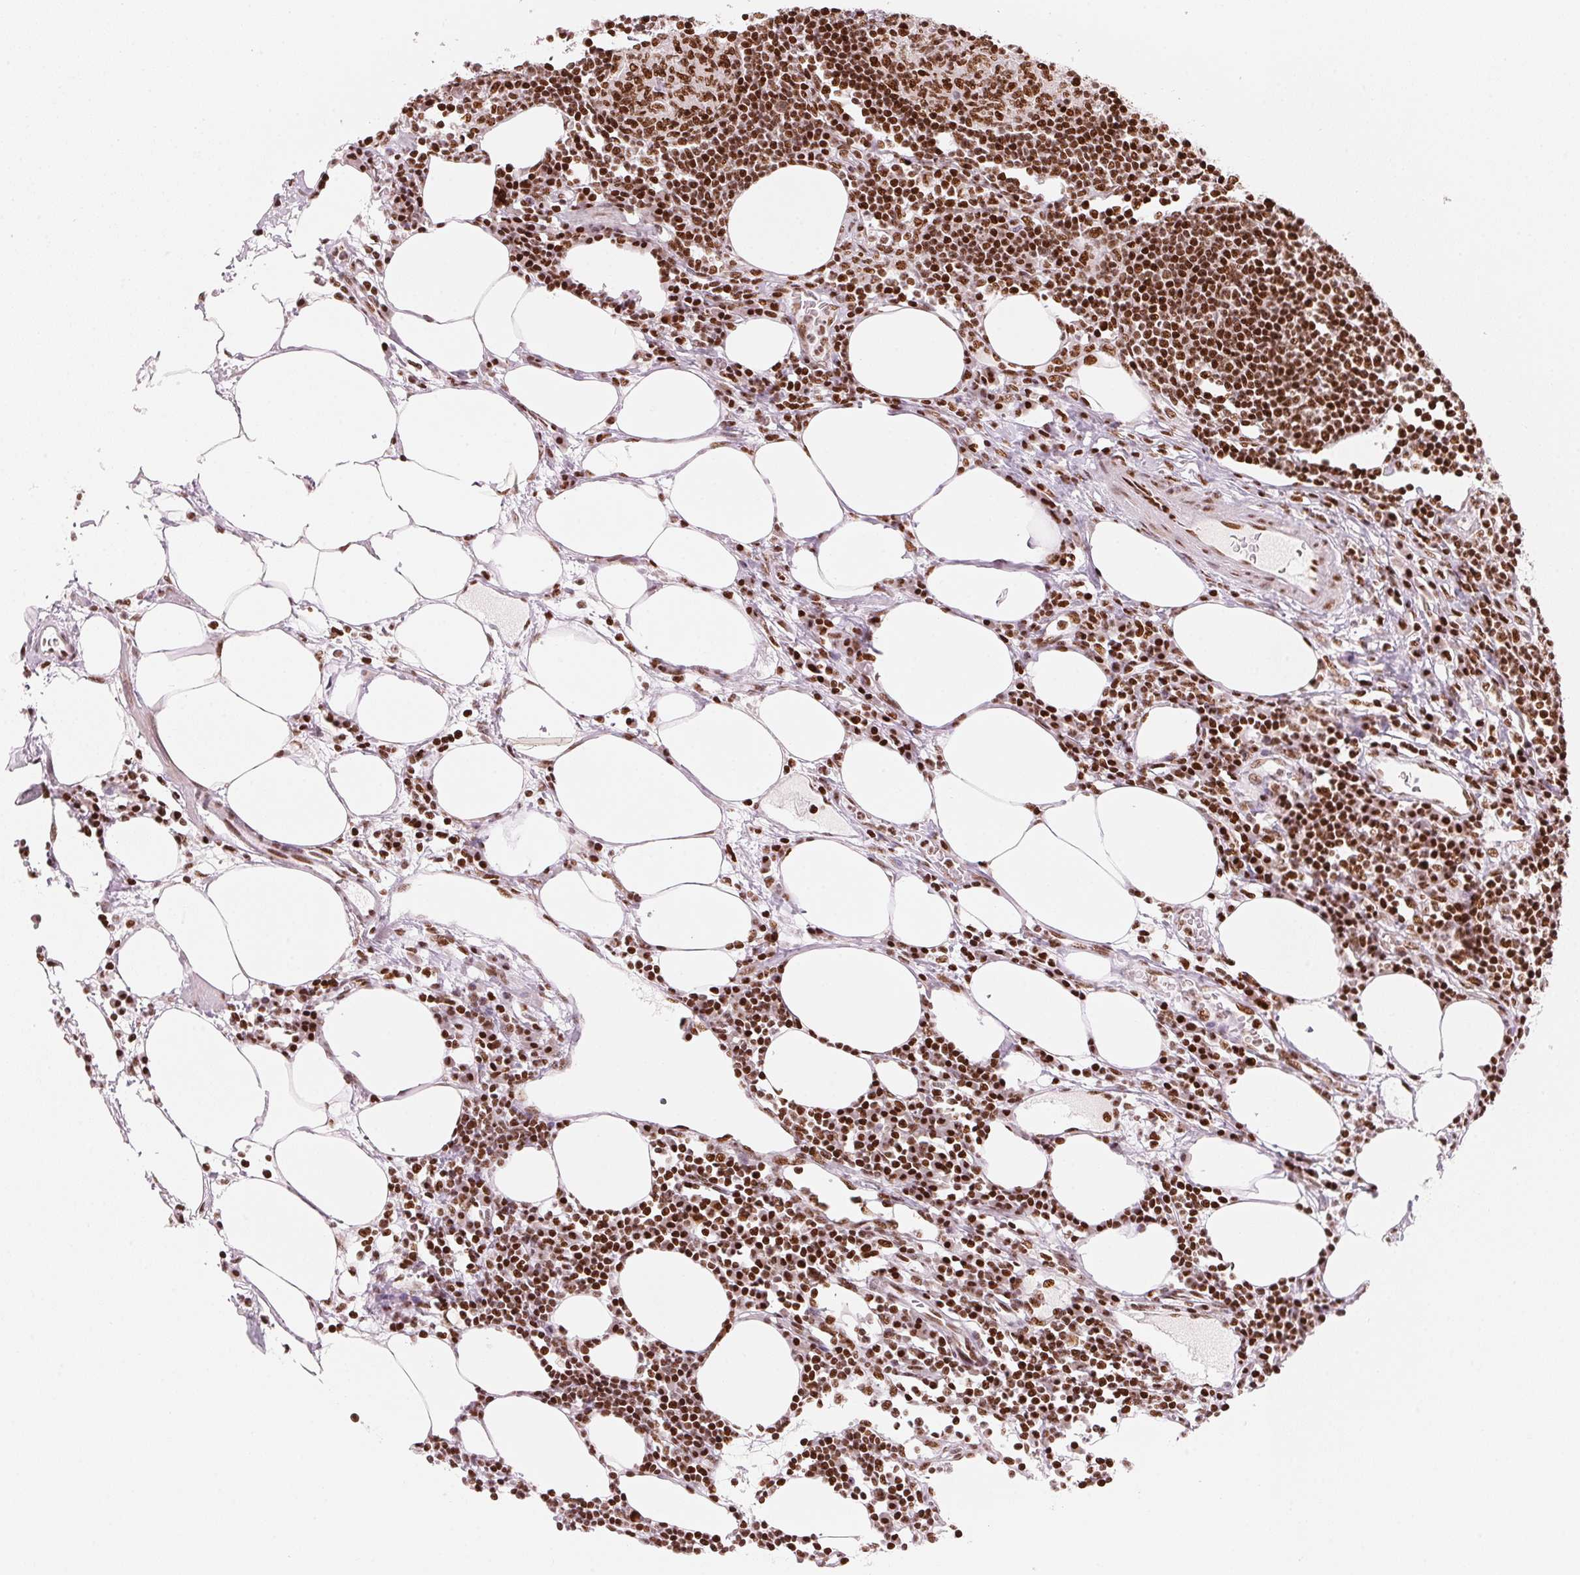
{"staining": {"intensity": "strong", "quantity": ">75%", "location": "nuclear"}, "tissue": "lymph node", "cell_type": "Germinal center cells", "image_type": "normal", "snomed": [{"axis": "morphology", "description": "Normal tissue, NOS"}, {"axis": "topography", "description": "Lymph node"}], "caption": "Protein staining of normal lymph node displays strong nuclear positivity in about >75% of germinal center cells.", "gene": "NXF1", "patient": {"sex": "male", "age": 67}}